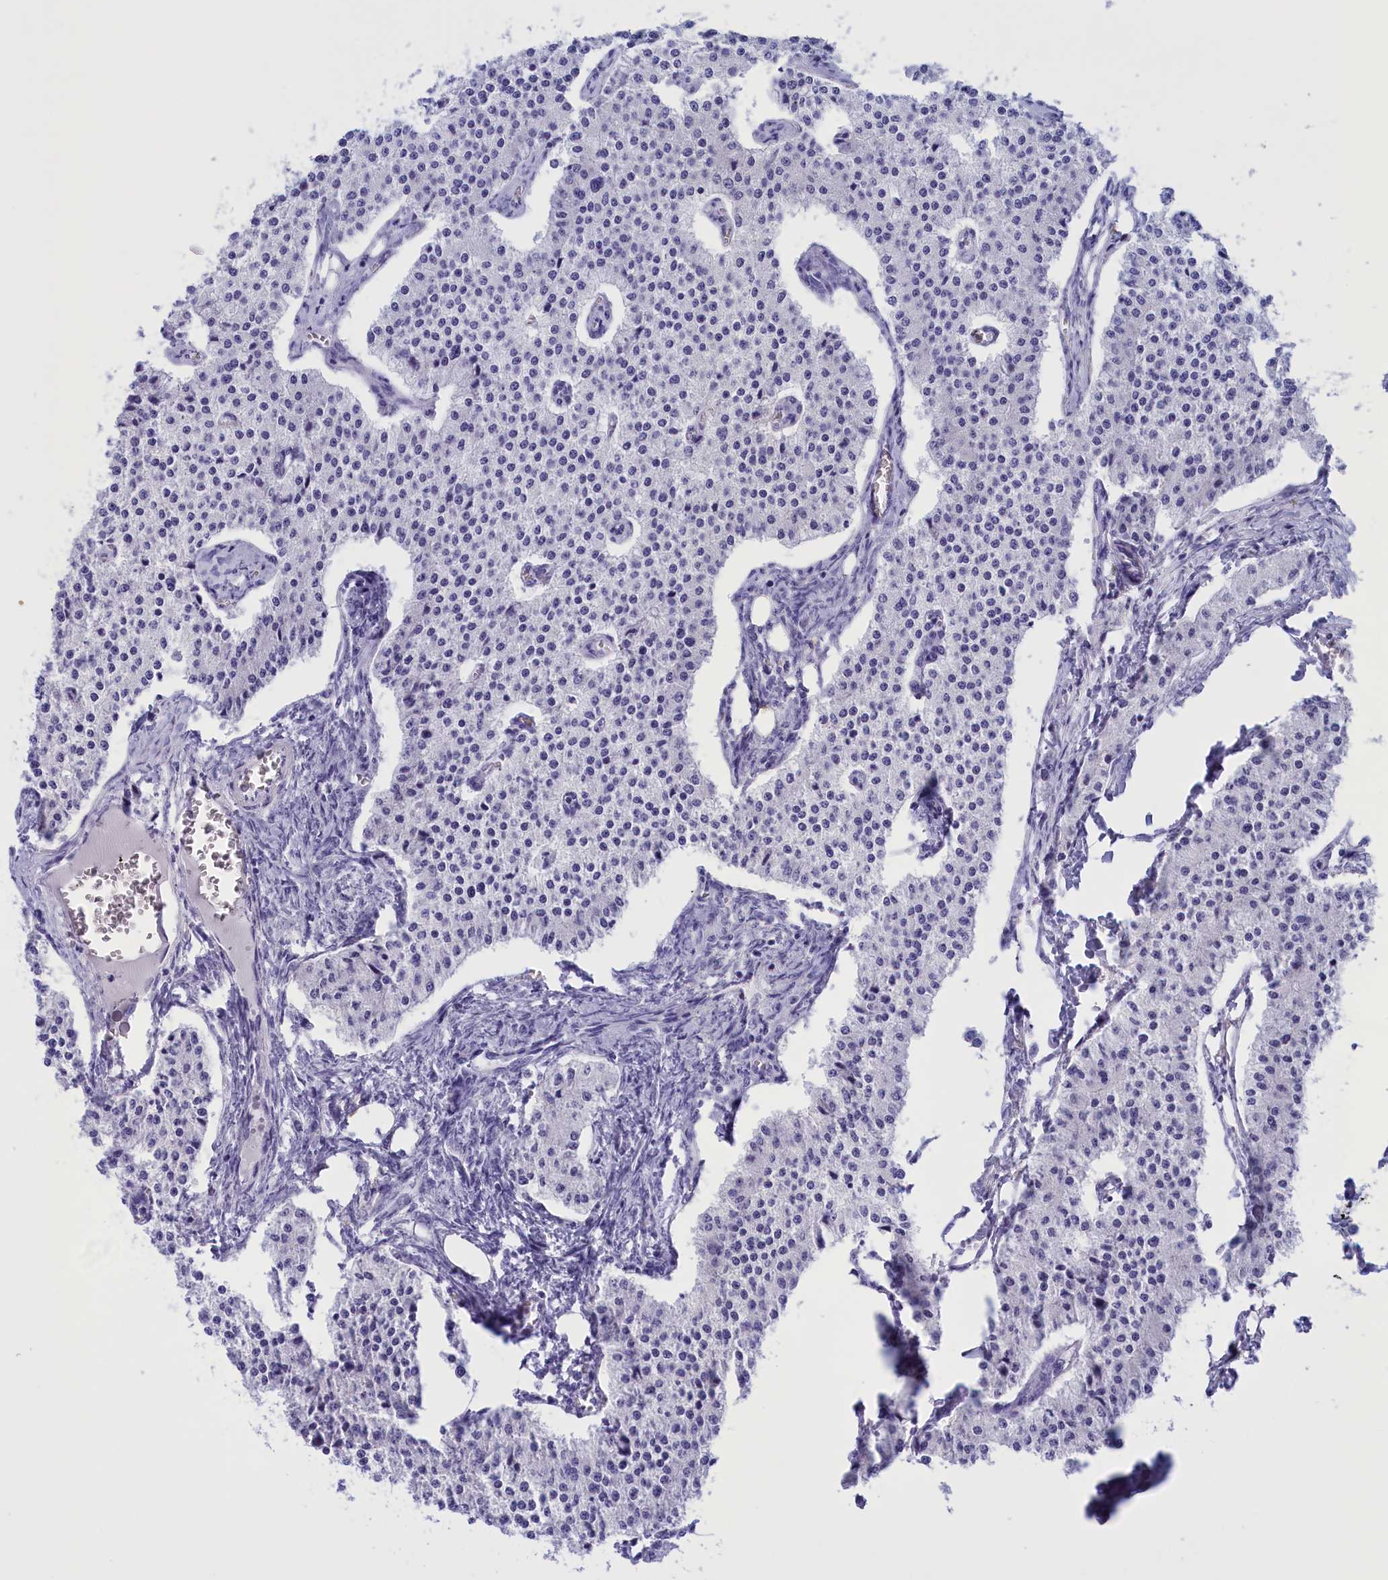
{"staining": {"intensity": "negative", "quantity": "none", "location": "none"}, "tissue": "carcinoid", "cell_type": "Tumor cells", "image_type": "cancer", "snomed": [{"axis": "morphology", "description": "Carcinoid, malignant, NOS"}, {"axis": "topography", "description": "Colon"}], "caption": "Immunohistochemistry (IHC) of carcinoid shows no positivity in tumor cells.", "gene": "BRI3", "patient": {"sex": "female", "age": 52}}